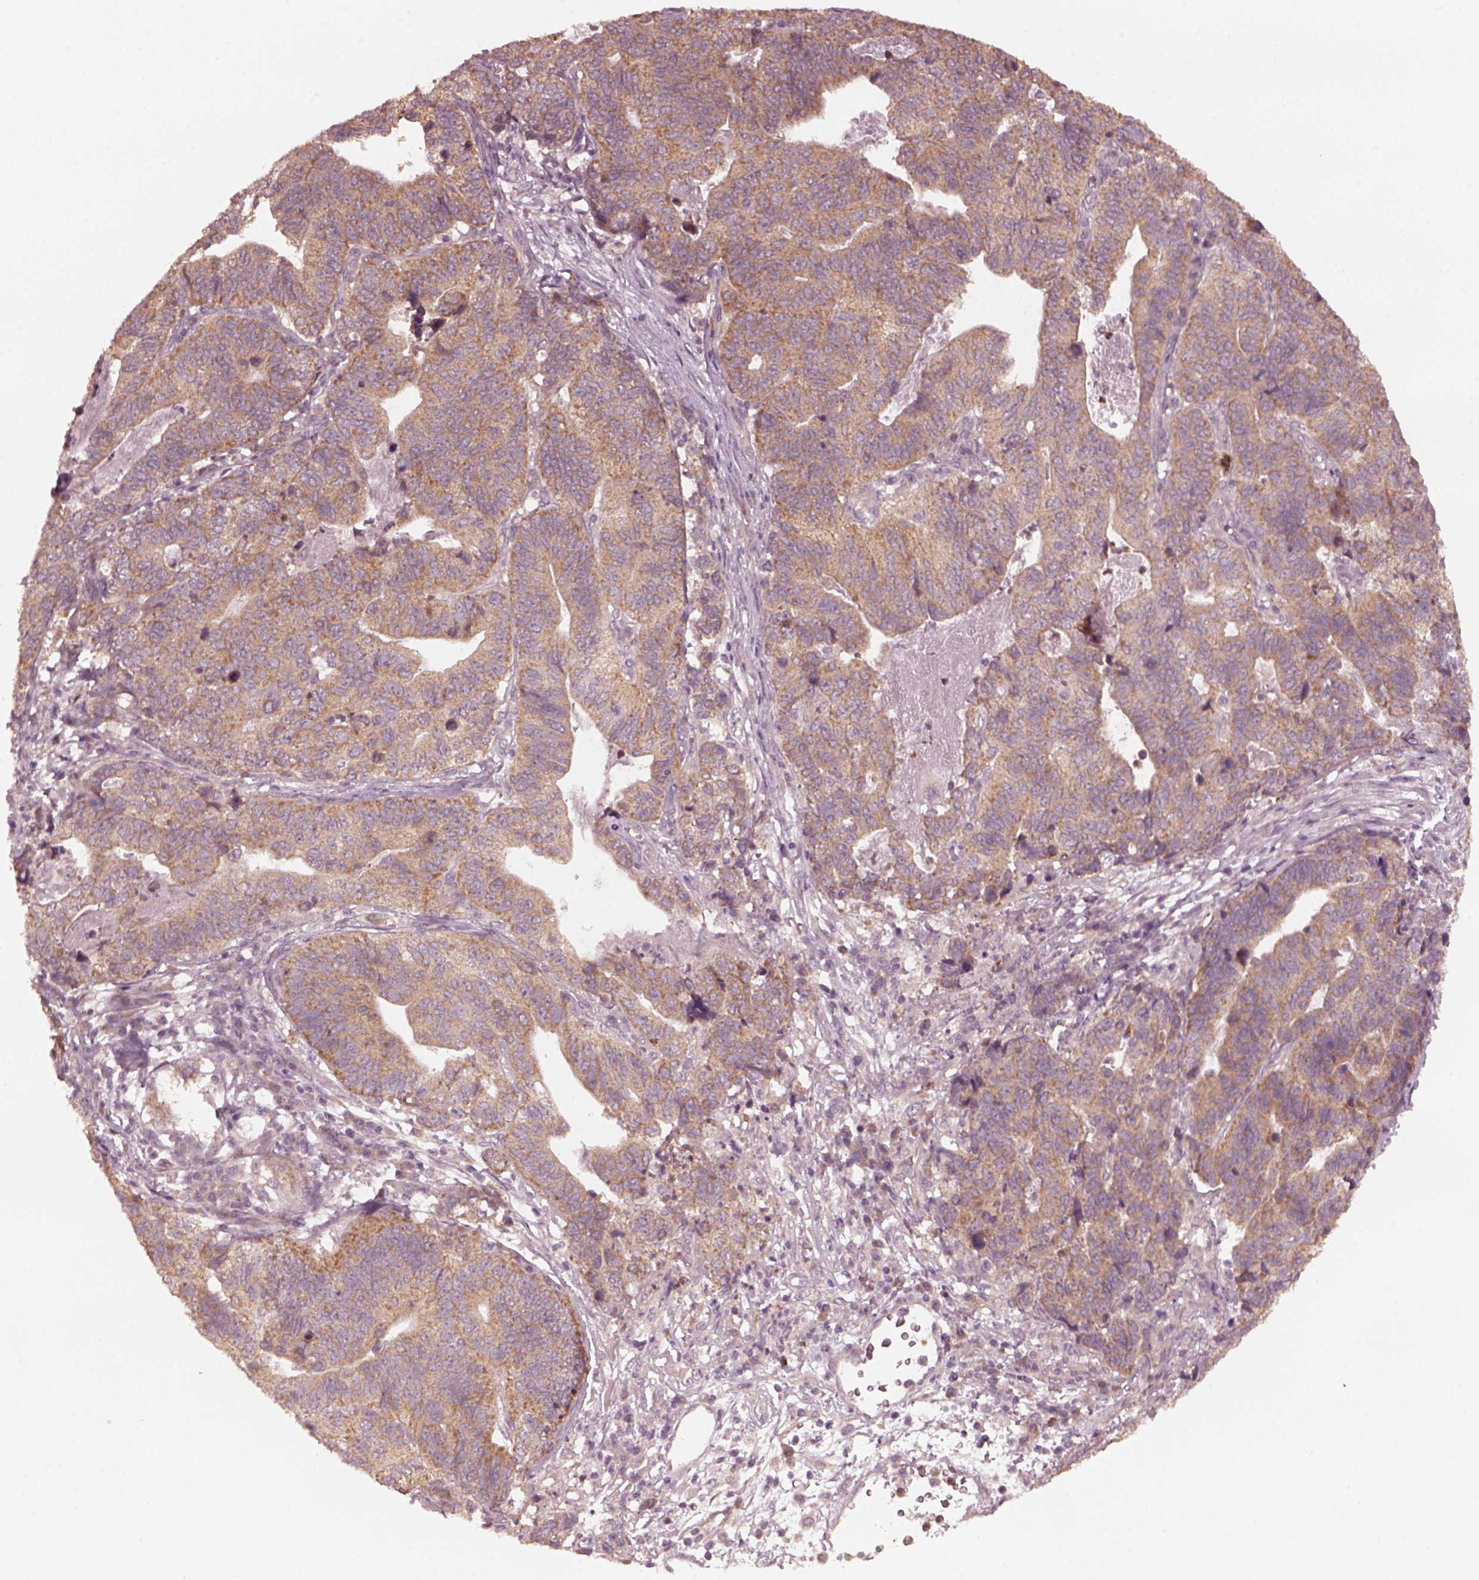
{"staining": {"intensity": "weak", "quantity": "25%-75%", "location": "cytoplasmic/membranous"}, "tissue": "stomach cancer", "cell_type": "Tumor cells", "image_type": "cancer", "snomed": [{"axis": "morphology", "description": "Adenocarcinoma, NOS"}, {"axis": "topography", "description": "Stomach, upper"}], "caption": "Immunohistochemical staining of stomach adenocarcinoma demonstrates low levels of weak cytoplasmic/membranous protein positivity in about 25%-75% of tumor cells.", "gene": "FAF2", "patient": {"sex": "female", "age": 67}}